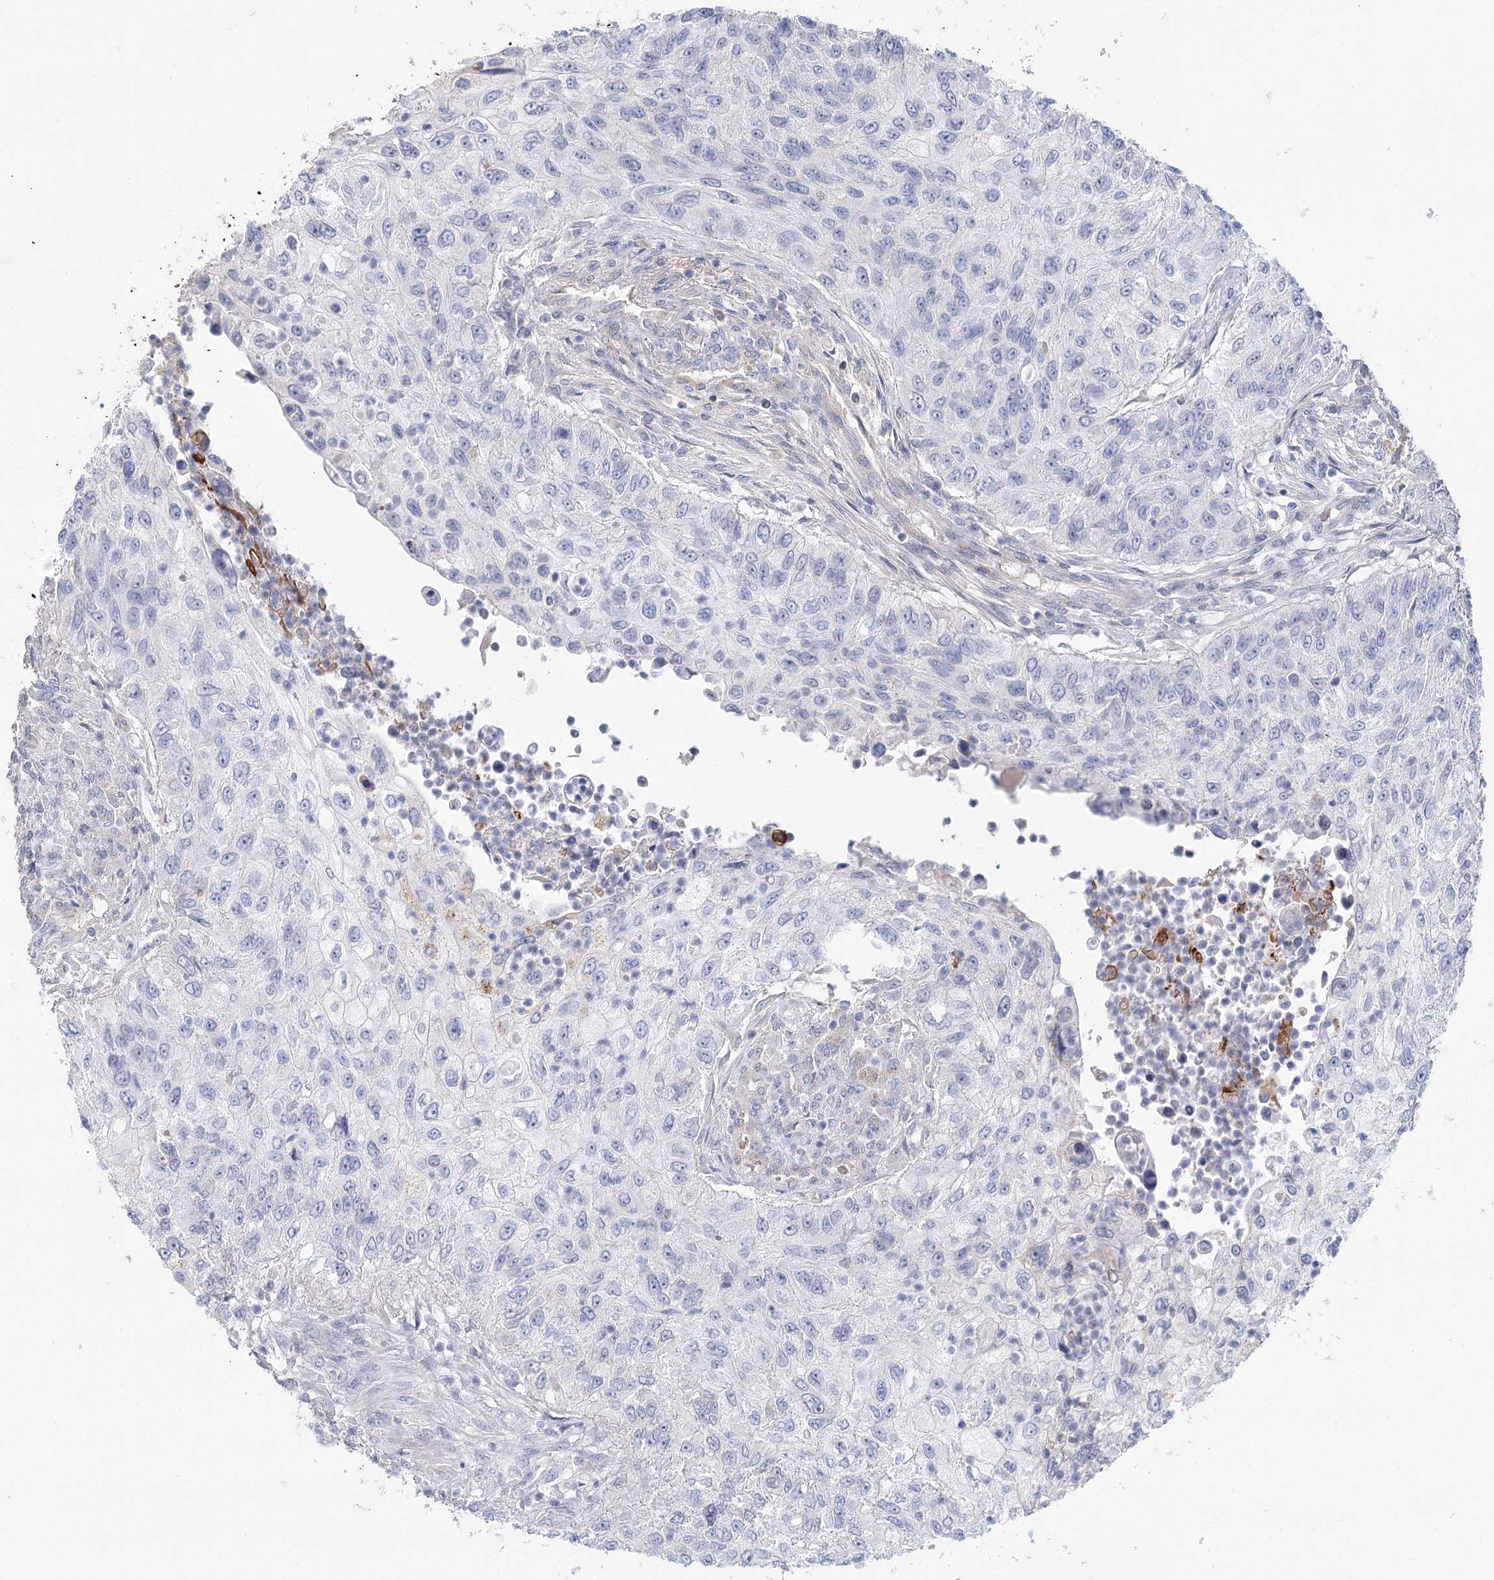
{"staining": {"intensity": "negative", "quantity": "none", "location": "none"}, "tissue": "urothelial cancer", "cell_type": "Tumor cells", "image_type": "cancer", "snomed": [{"axis": "morphology", "description": "Urothelial carcinoma, High grade"}, {"axis": "topography", "description": "Urinary bladder"}], "caption": "Immunohistochemistry photomicrograph of high-grade urothelial carcinoma stained for a protein (brown), which shows no positivity in tumor cells.", "gene": "ARHGAP44", "patient": {"sex": "female", "age": 60}}